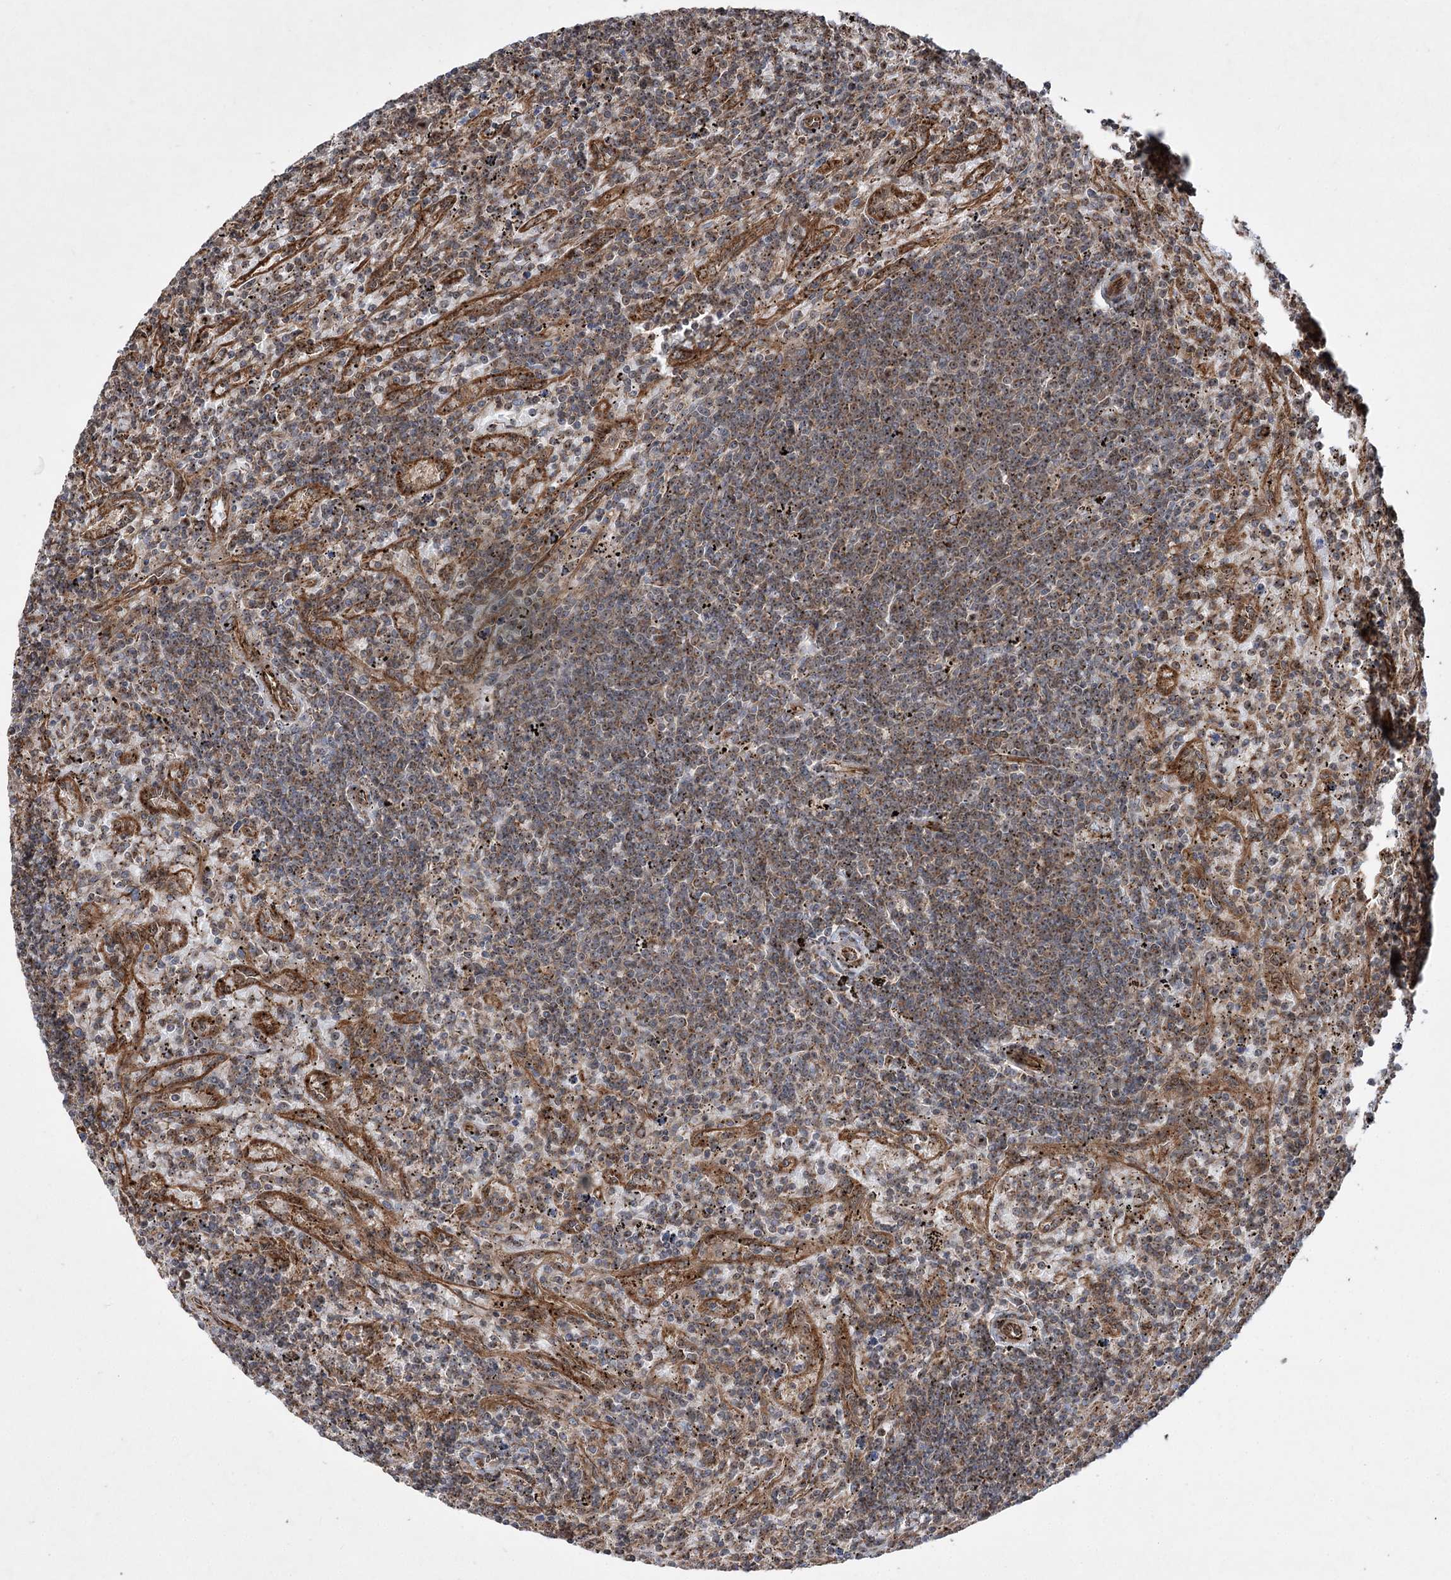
{"staining": {"intensity": "moderate", "quantity": ">75%", "location": "cytoplasmic/membranous,nuclear"}, "tissue": "lymphoma", "cell_type": "Tumor cells", "image_type": "cancer", "snomed": [{"axis": "morphology", "description": "Malignant lymphoma, non-Hodgkin's type, Low grade"}, {"axis": "topography", "description": "Spleen"}], "caption": "Immunohistochemistry of lymphoma demonstrates medium levels of moderate cytoplasmic/membranous and nuclear positivity in about >75% of tumor cells. Using DAB (brown) and hematoxylin (blue) stains, captured at high magnification using brightfield microscopy.", "gene": "SERINC5", "patient": {"sex": "male", "age": 76}}